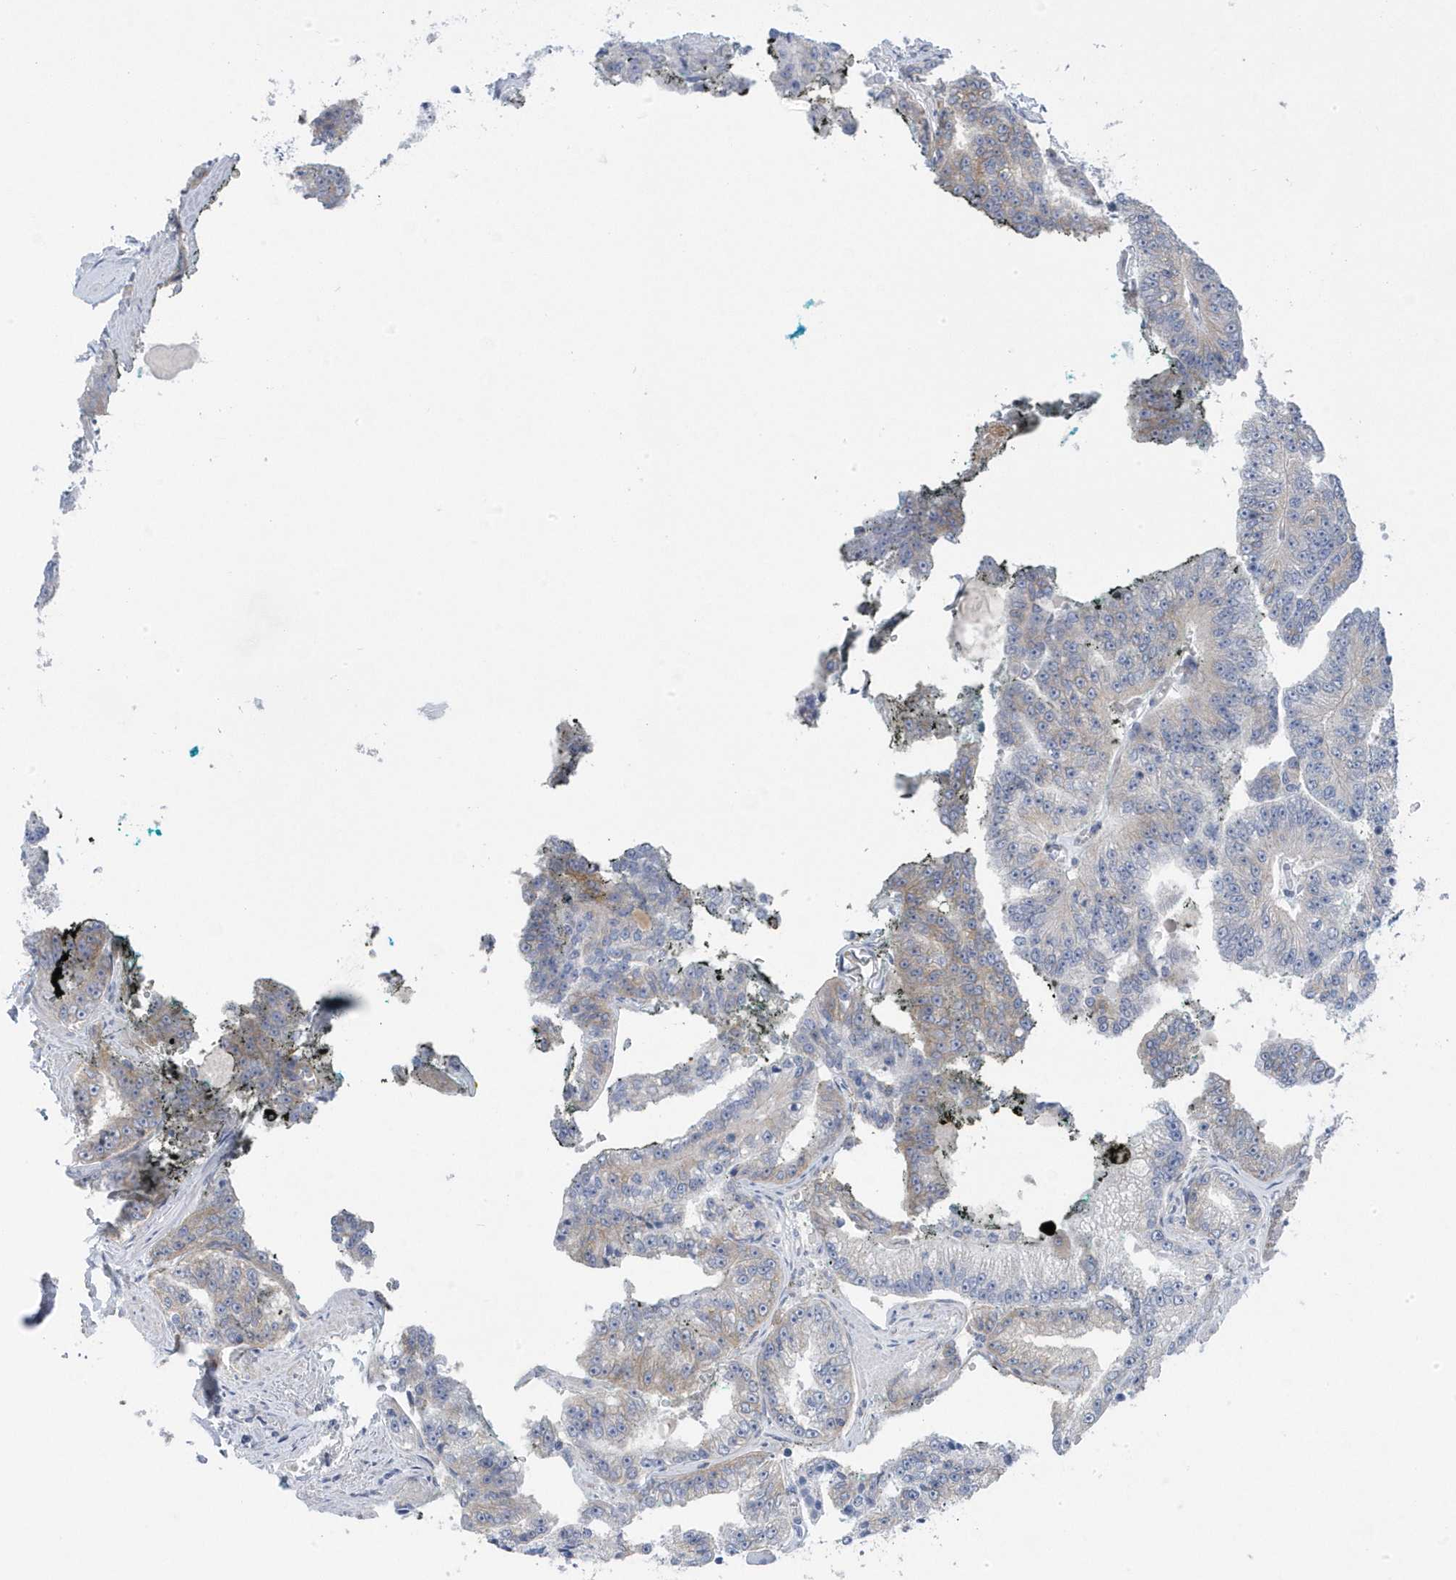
{"staining": {"intensity": "negative", "quantity": "none", "location": "none"}, "tissue": "prostate cancer", "cell_type": "Tumor cells", "image_type": "cancer", "snomed": [{"axis": "morphology", "description": "Adenocarcinoma, High grade"}, {"axis": "topography", "description": "Prostate"}], "caption": "This is an IHC image of prostate cancer (adenocarcinoma (high-grade)). There is no positivity in tumor cells.", "gene": "ANAPC1", "patient": {"sex": "male", "age": 71}}